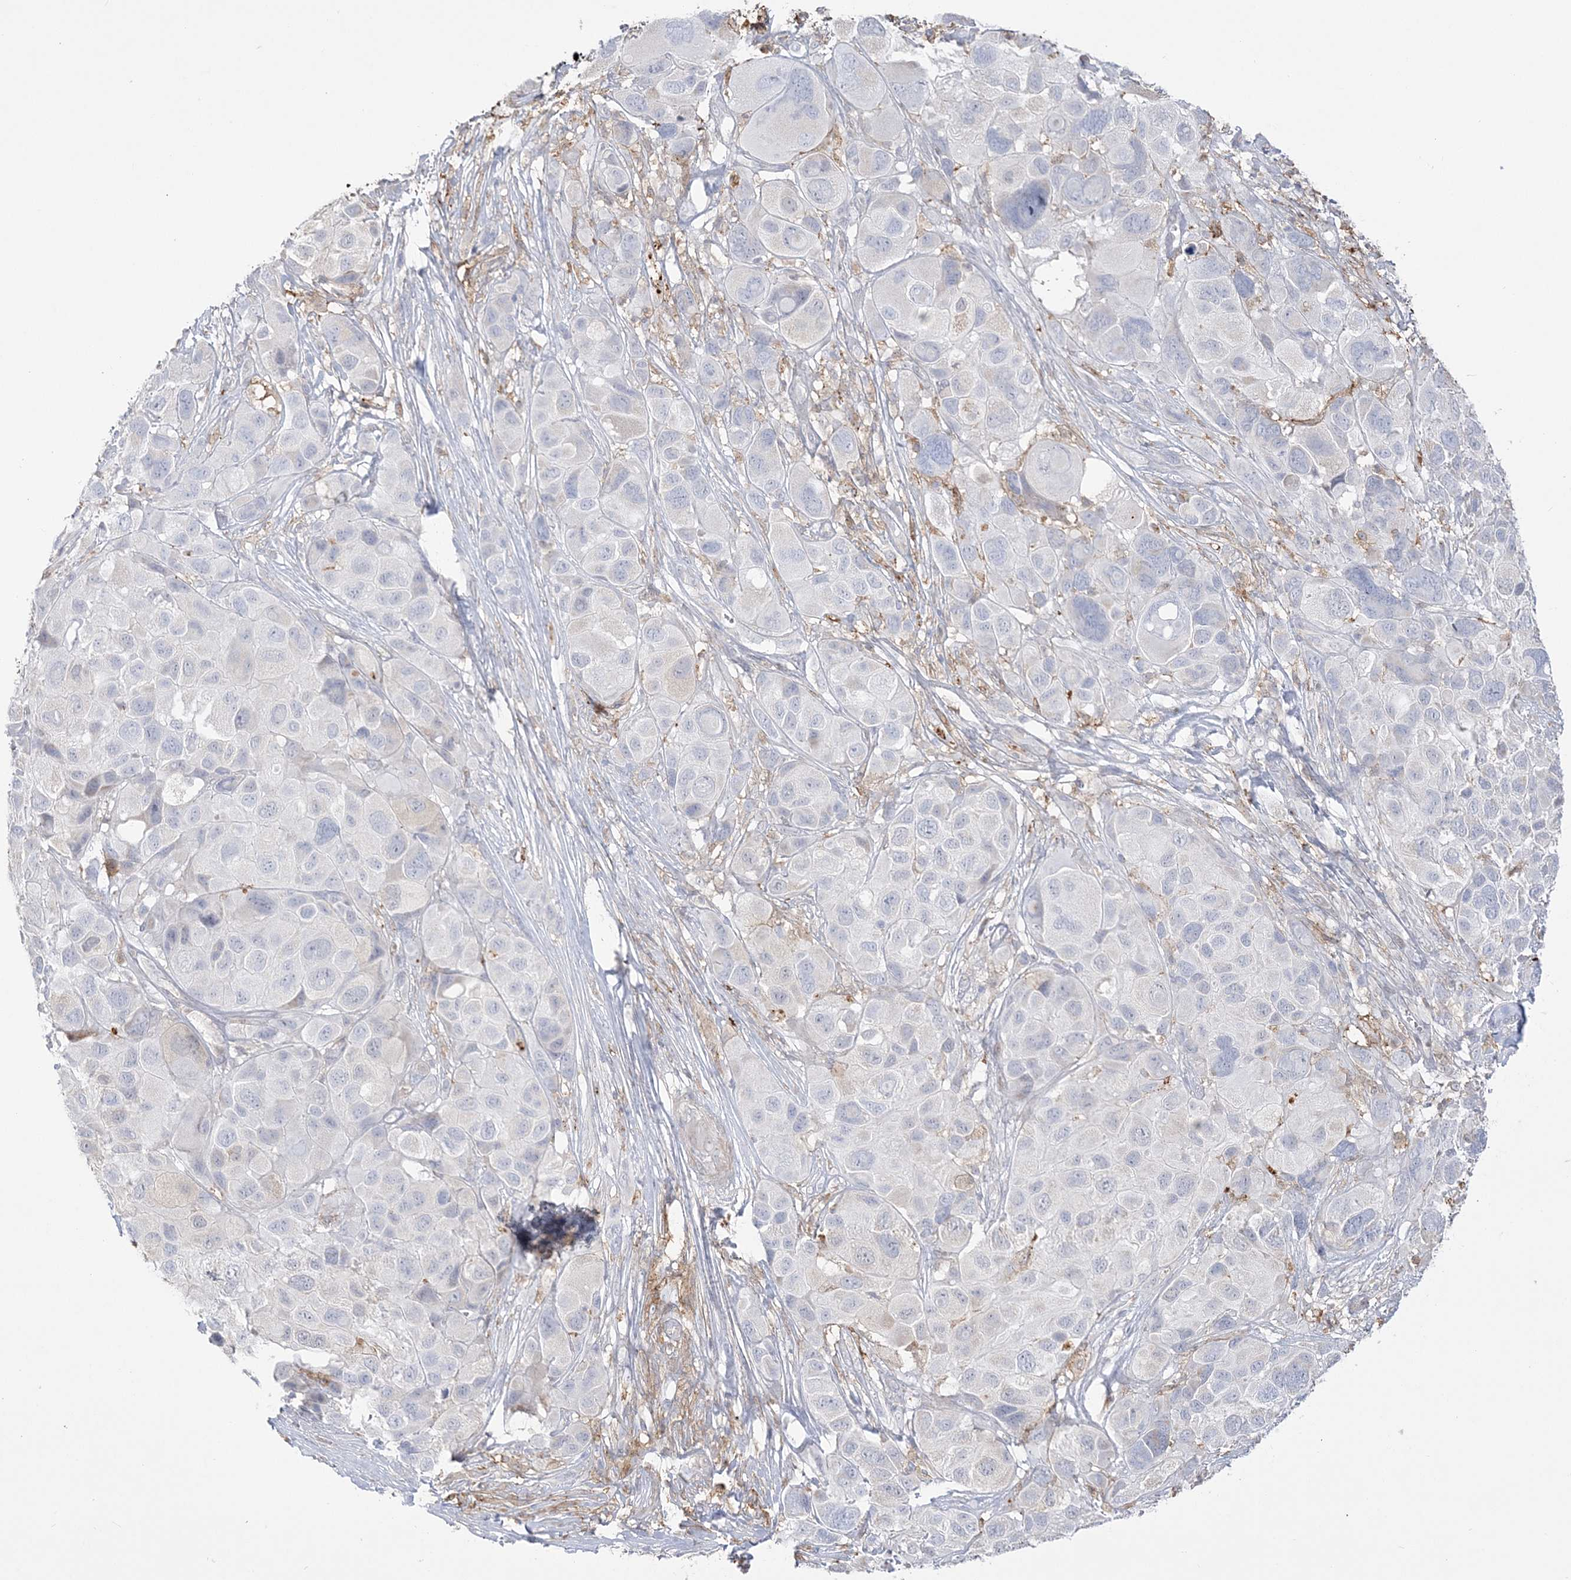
{"staining": {"intensity": "negative", "quantity": "none", "location": "none"}, "tissue": "melanoma", "cell_type": "Tumor cells", "image_type": "cancer", "snomed": [{"axis": "morphology", "description": "Malignant melanoma, NOS"}, {"axis": "topography", "description": "Skin of trunk"}], "caption": "Immunohistochemistry (IHC) of melanoma exhibits no positivity in tumor cells.", "gene": "HAAO", "patient": {"sex": "male", "age": 71}}